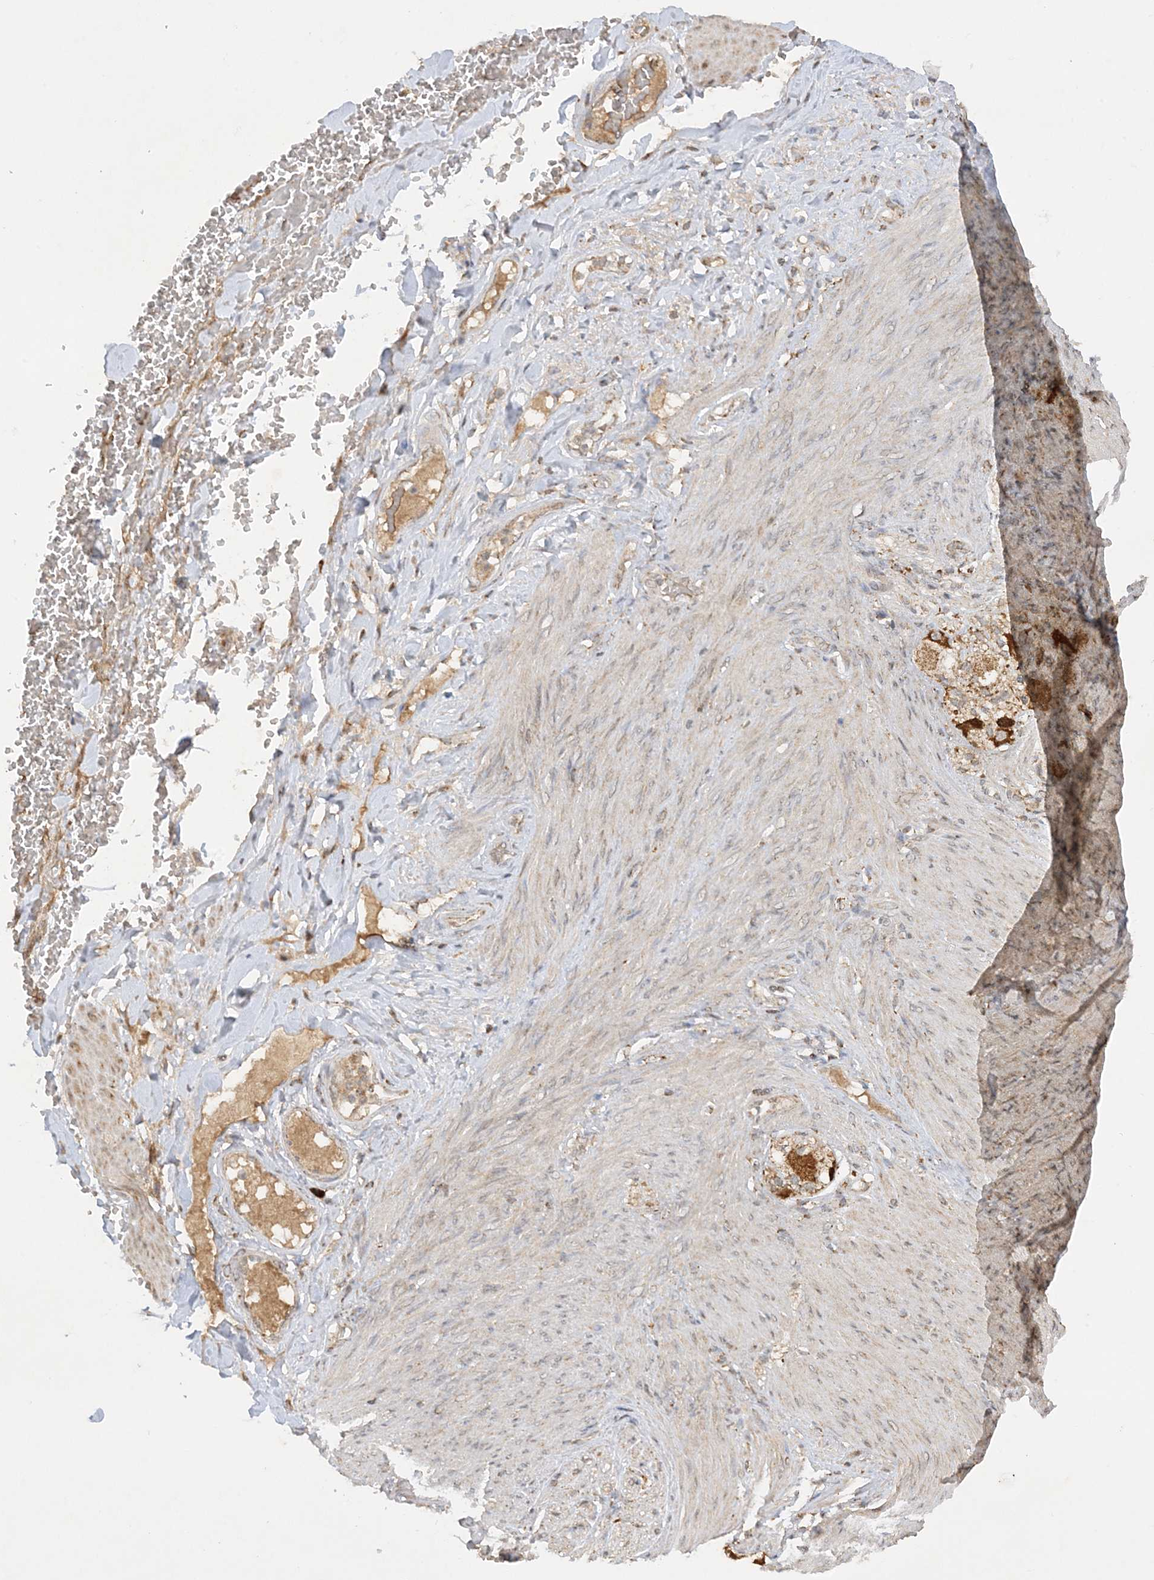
{"staining": {"intensity": "weak", "quantity": "25%-75%", "location": "cytoplasmic/membranous"}, "tissue": "adipose tissue", "cell_type": "Adipocytes", "image_type": "normal", "snomed": [{"axis": "morphology", "description": "Normal tissue, NOS"}, {"axis": "topography", "description": "Colon"}, {"axis": "topography", "description": "Peripheral nerve tissue"}], "caption": "Protein analysis of benign adipose tissue displays weak cytoplasmic/membranous expression in about 25%-75% of adipocytes.", "gene": "NDUFAF3", "patient": {"sex": "female", "age": 61}}